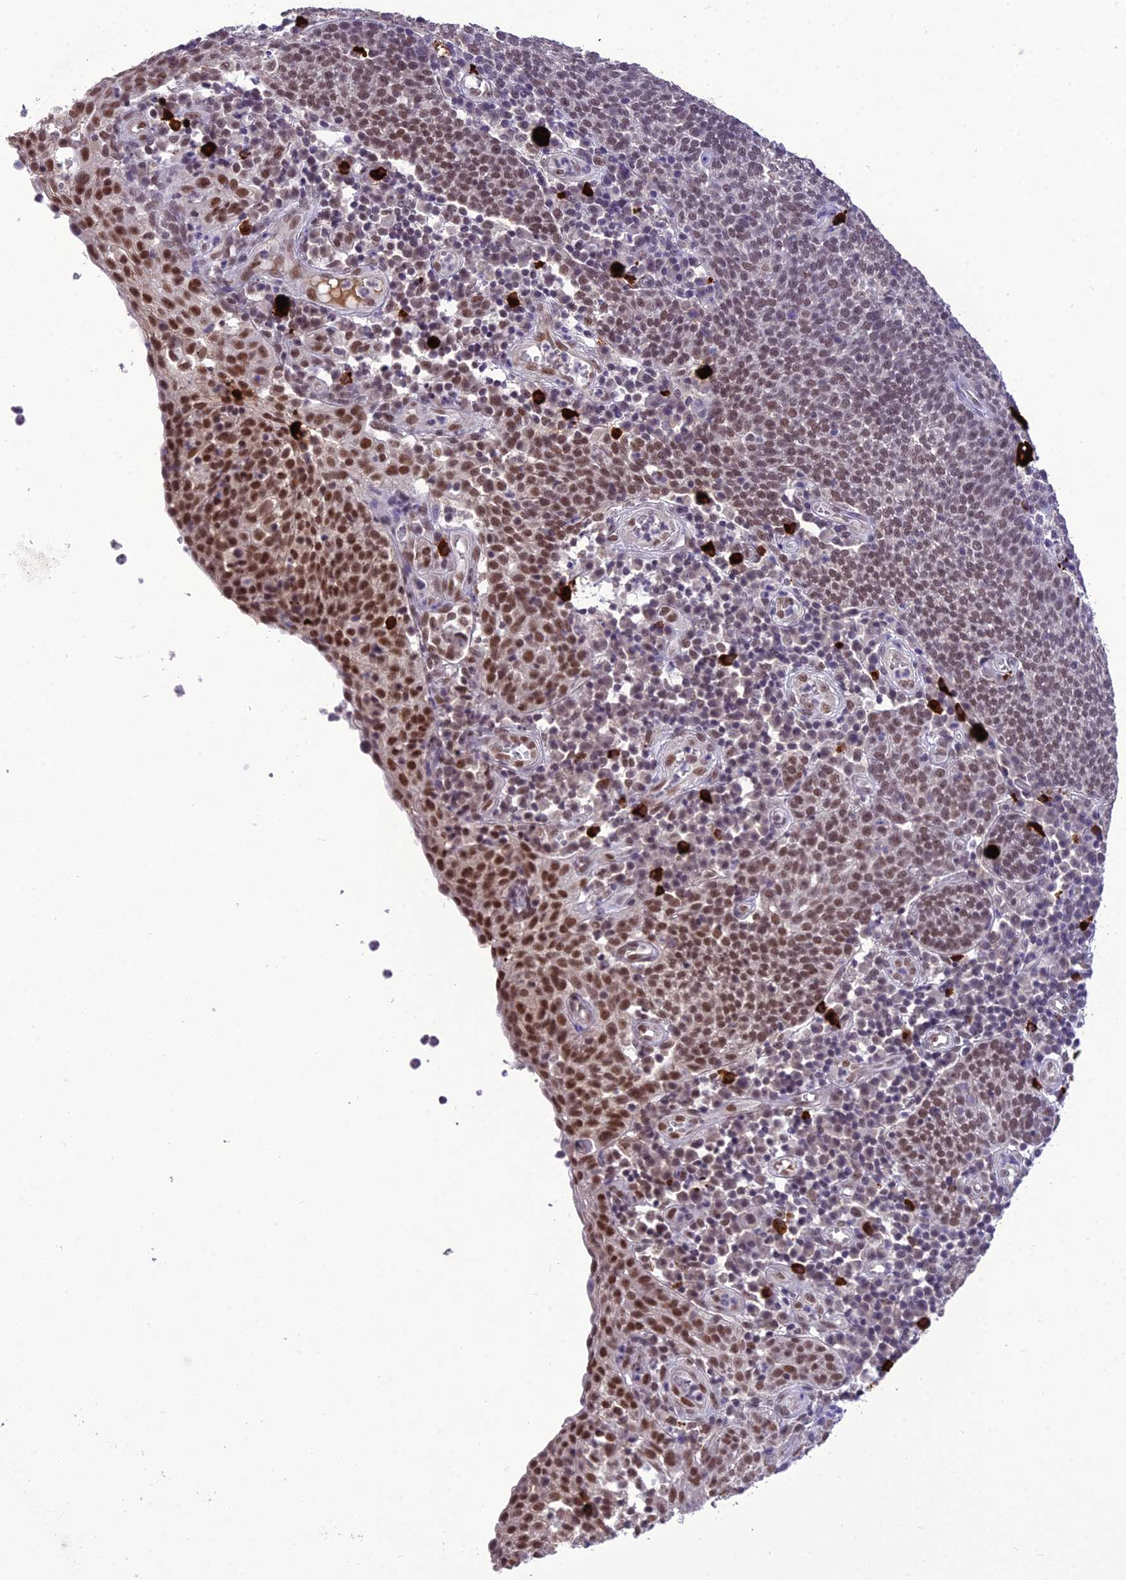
{"staining": {"intensity": "moderate", "quantity": "25%-75%", "location": "nuclear"}, "tissue": "cervical cancer", "cell_type": "Tumor cells", "image_type": "cancer", "snomed": [{"axis": "morphology", "description": "Squamous cell carcinoma, NOS"}, {"axis": "topography", "description": "Cervix"}], "caption": "IHC (DAB) staining of human cervical cancer (squamous cell carcinoma) displays moderate nuclear protein staining in about 25%-75% of tumor cells. (DAB (3,3'-diaminobenzidine) IHC, brown staining for protein, blue staining for nuclei).", "gene": "SH3RF3", "patient": {"sex": "female", "age": 34}}